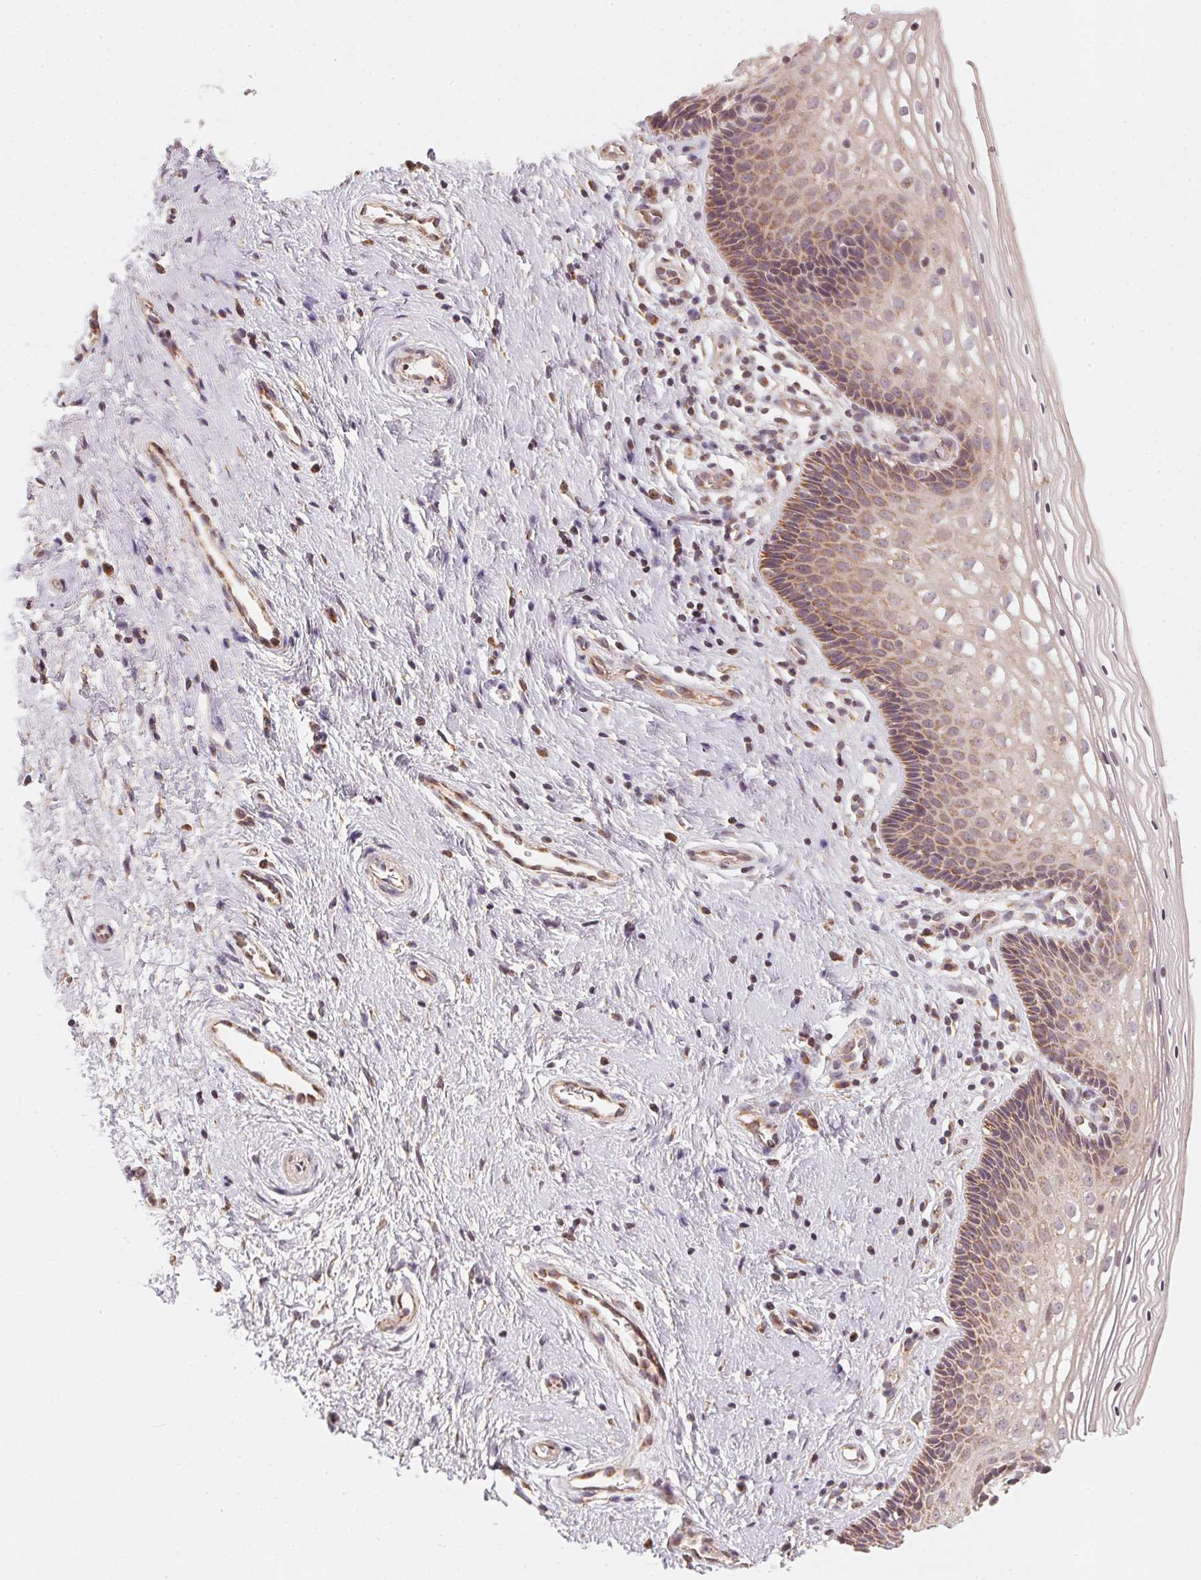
{"staining": {"intensity": "moderate", "quantity": ">75%", "location": "cytoplasmic/membranous"}, "tissue": "cervix", "cell_type": "Glandular cells", "image_type": "normal", "snomed": [{"axis": "morphology", "description": "Normal tissue, NOS"}, {"axis": "topography", "description": "Cervix"}], "caption": "Immunohistochemical staining of benign human cervix exhibits >75% levels of moderate cytoplasmic/membranous protein expression in approximately >75% of glandular cells.", "gene": "MATCAP1", "patient": {"sex": "female", "age": 34}}